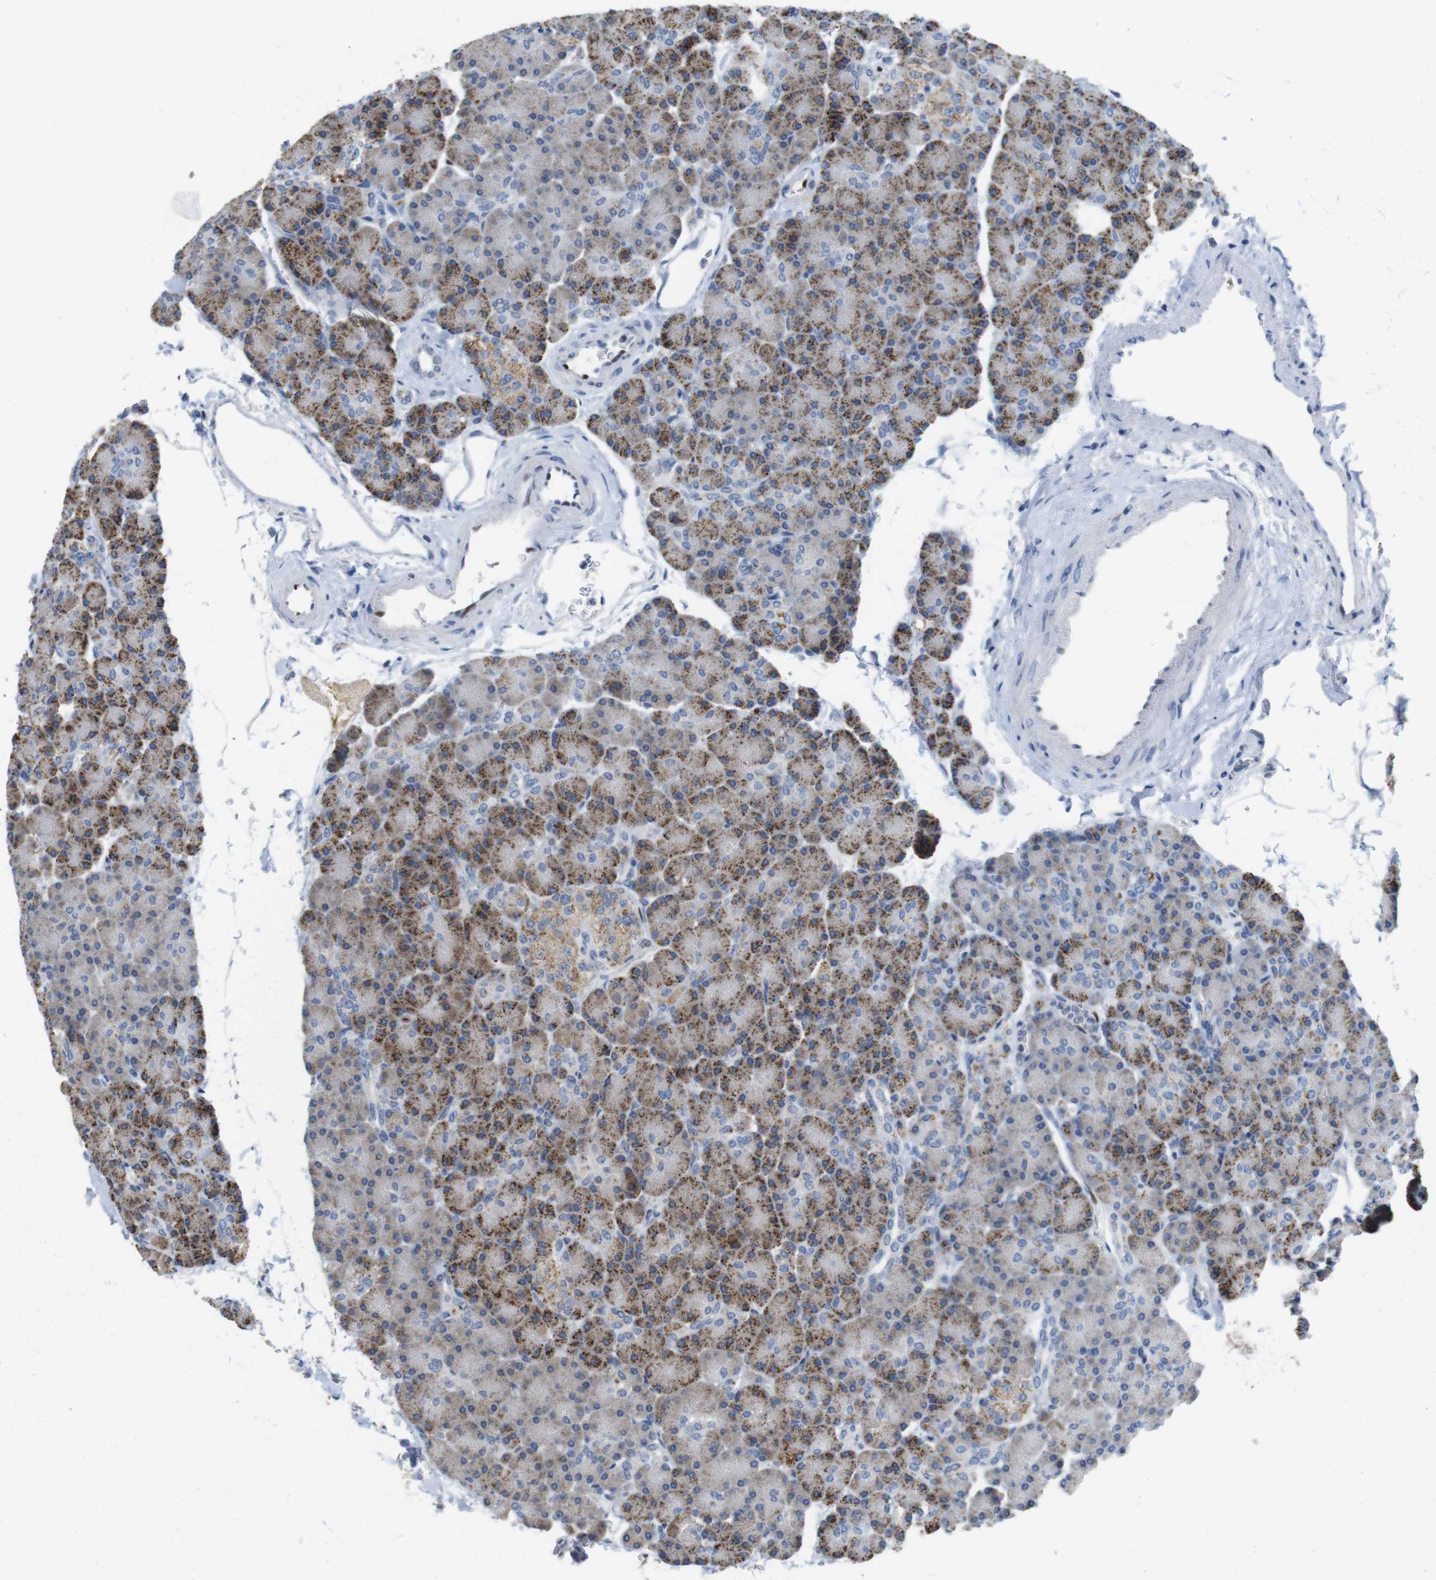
{"staining": {"intensity": "moderate", "quantity": "25%-75%", "location": "cytoplasmic/membranous"}, "tissue": "pancreas", "cell_type": "Exocrine glandular cells", "image_type": "normal", "snomed": [{"axis": "morphology", "description": "Normal tissue, NOS"}, {"axis": "topography", "description": "Pancreas"}], "caption": "This photomicrograph exhibits unremarkable pancreas stained with immunohistochemistry (IHC) to label a protein in brown. The cytoplasmic/membranous of exocrine glandular cells show moderate positivity for the protein. Nuclei are counter-stained blue.", "gene": "KPNA2", "patient": {"sex": "female", "age": 43}}